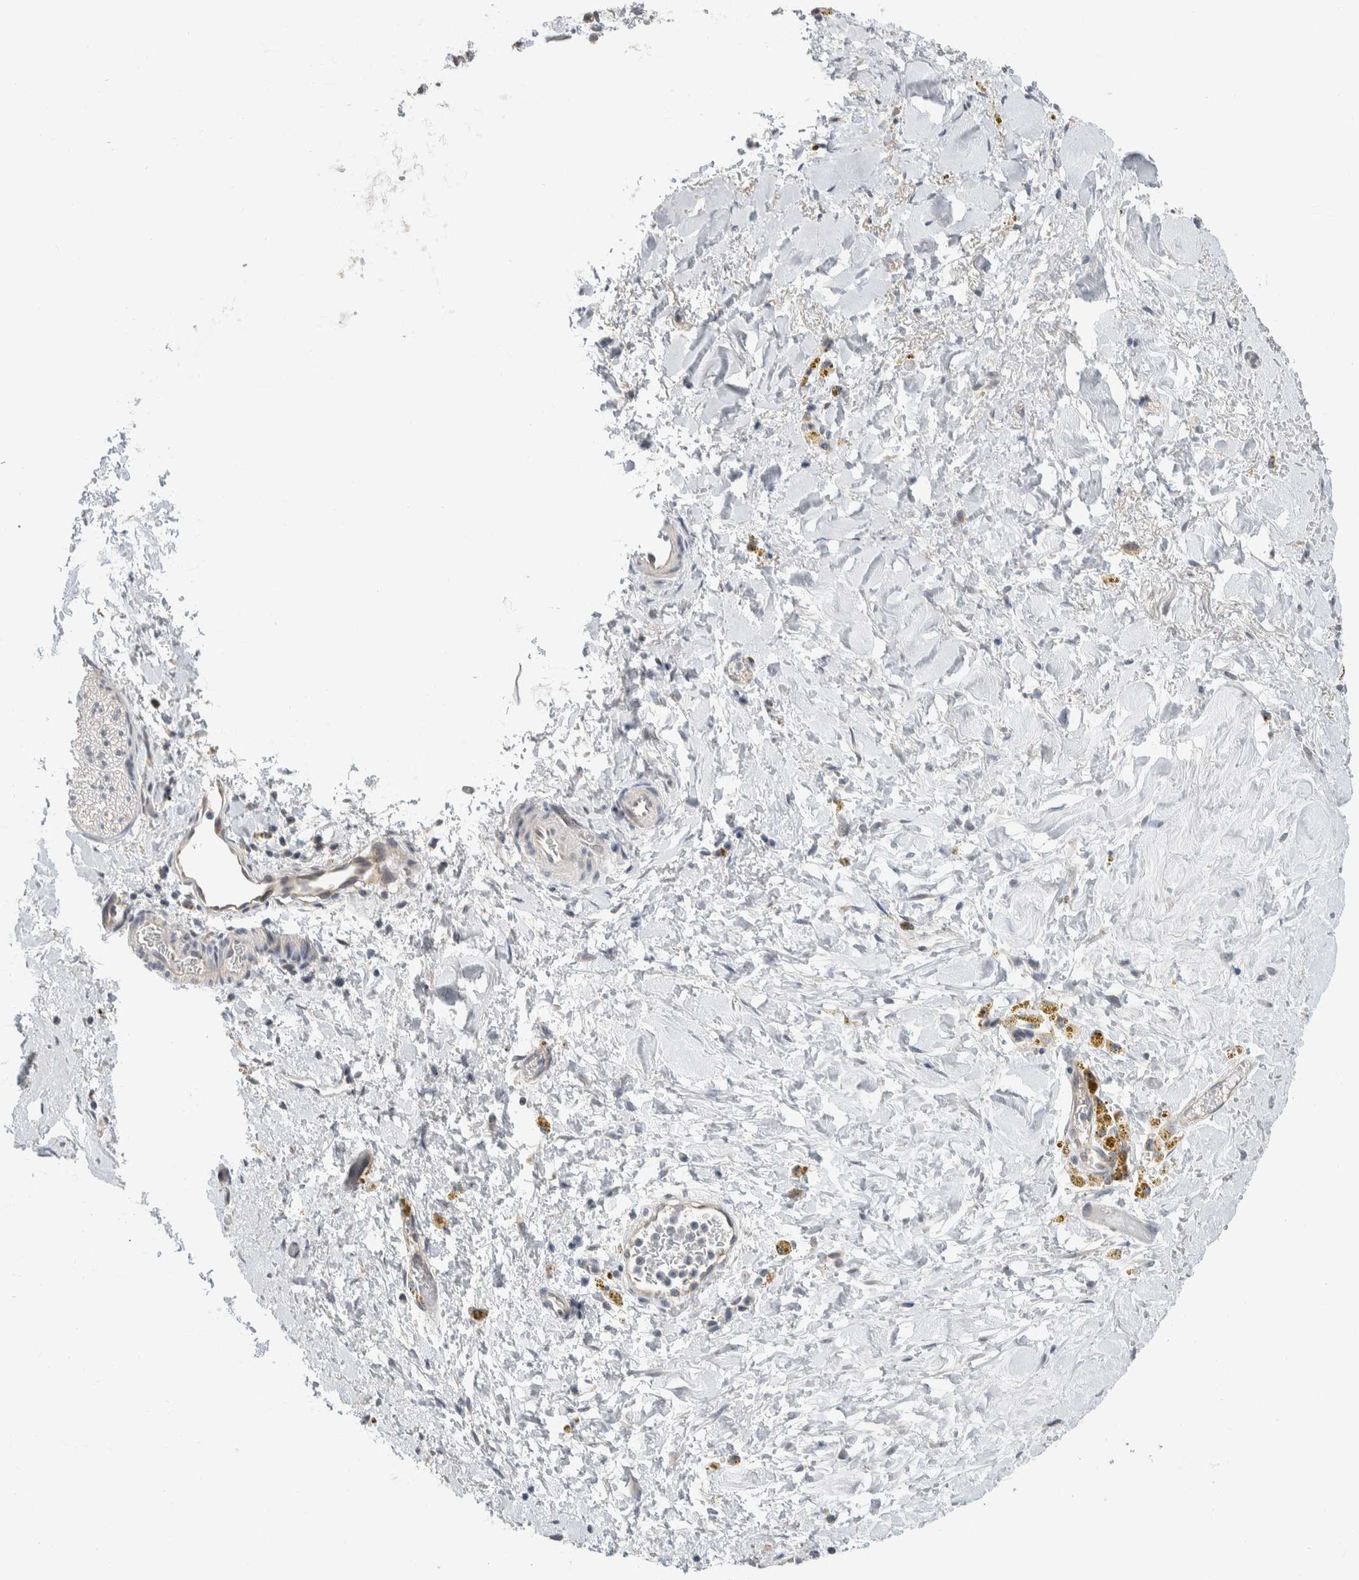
{"staining": {"intensity": "negative", "quantity": "none", "location": "none"}, "tissue": "adipose tissue", "cell_type": "Adipocytes", "image_type": "normal", "snomed": [{"axis": "morphology", "description": "Normal tissue, NOS"}, {"axis": "topography", "description": "Kidney"}, {"axis": "topography", "description": "Peripheral nerve tissue"}], "caption": "This is an immunohistochemistry photomicrograph of unremarkable human adipose tissue. There is no expression in adipocytes.", "gene": "SHPK", "patient": {"sex": "male", "age": 7}}